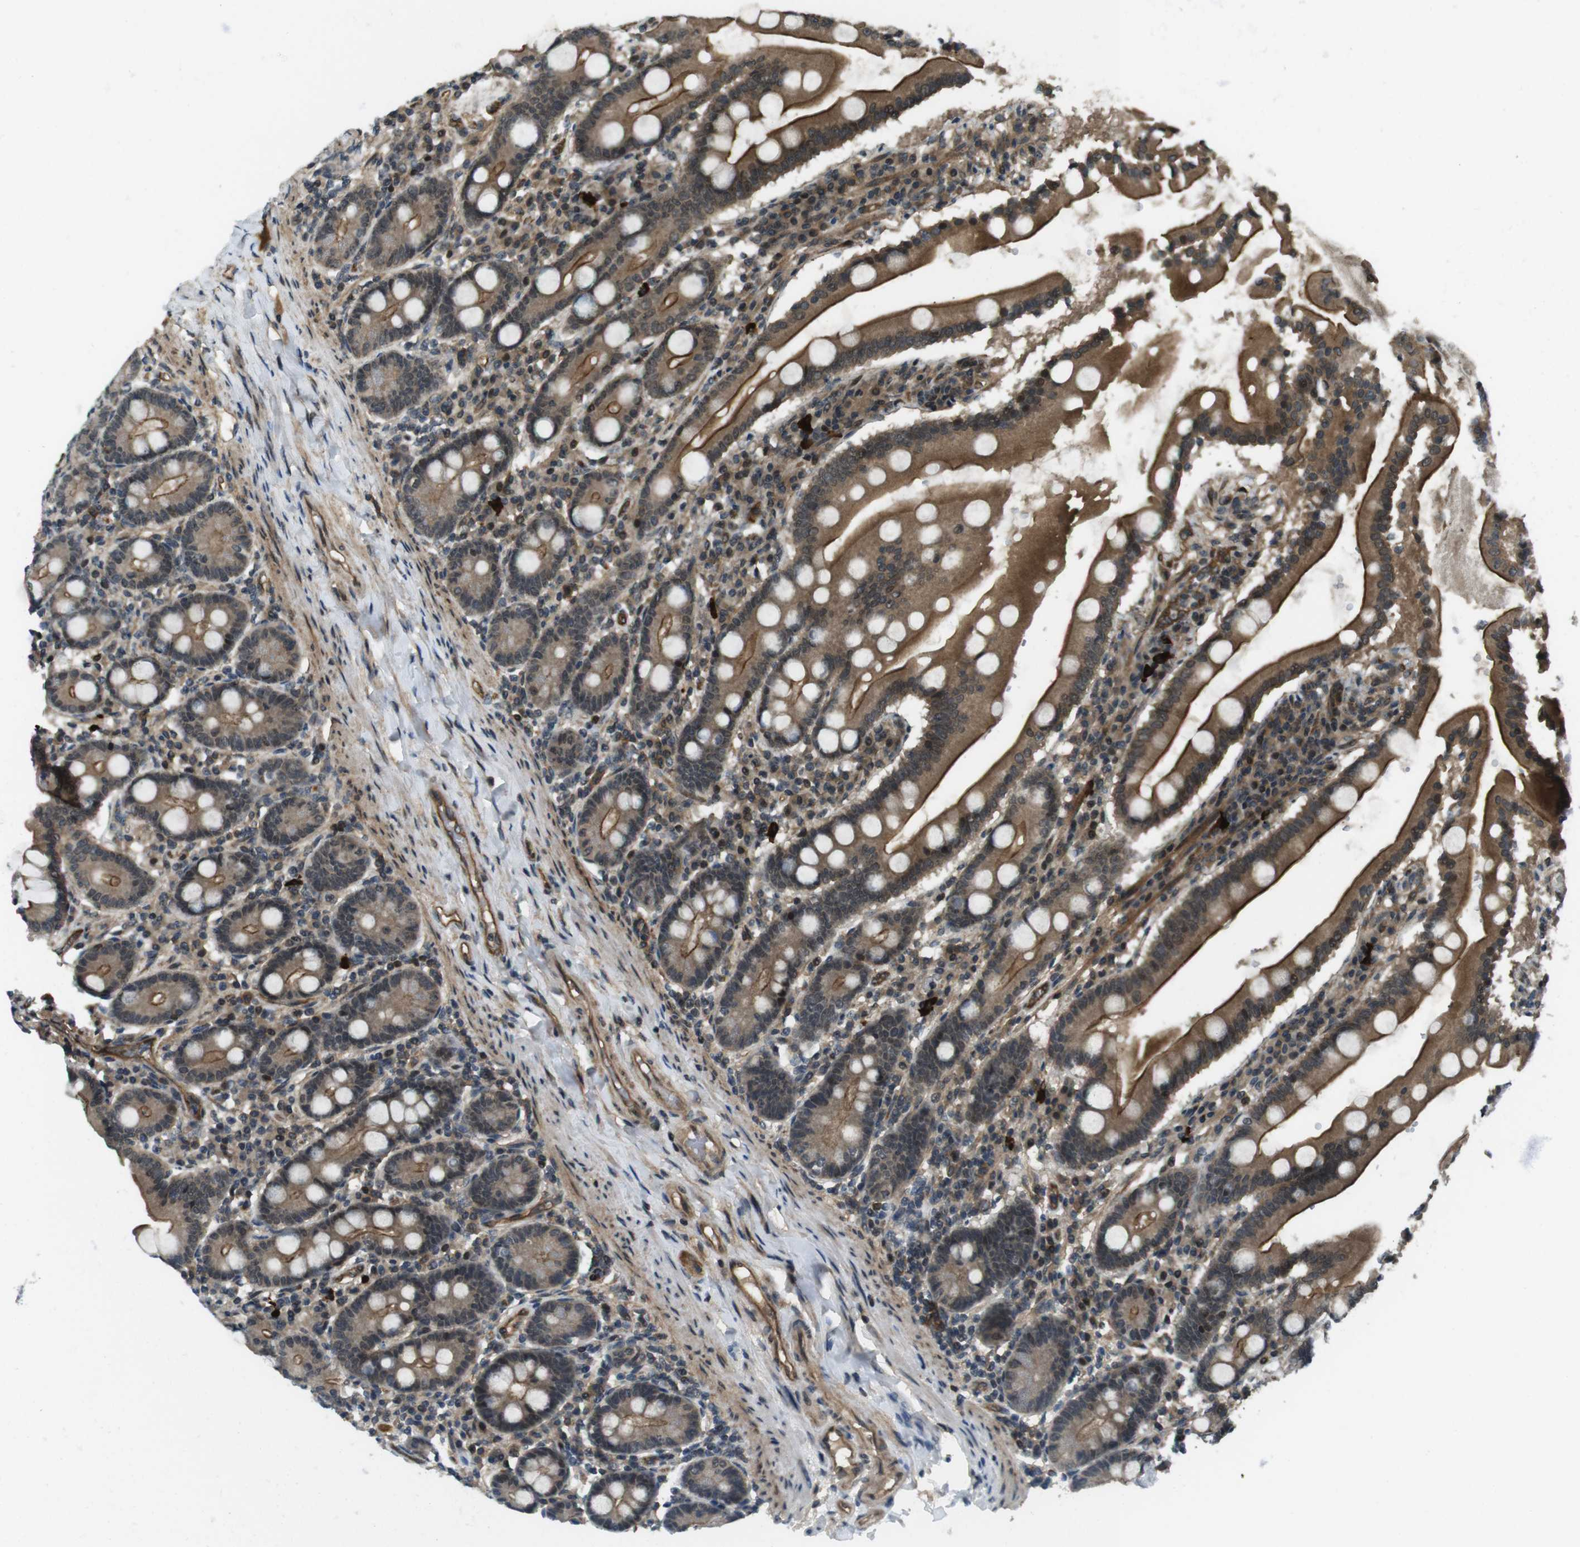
{"staining": {"intensity": "moderate", "quantity": ">75%", "location": "cytoplasmic/membranous,nuclear"}, "tissue": "duodenum", "cell_type": "Glandular cells", "image_type": "normal", "snomed": [{"axis": "morphology", "description": "Normal tissue, NOS"}, {"axis": "topography", "description": "Duodenum"}], "caption": "A brown stain shows moderate cytoplasmic/membranous,nuclear staining of a protein in glandular cells of unremarkable duodenum.", "gene": "TIAM2", "patient": {"sex": "male", "age": 50}}